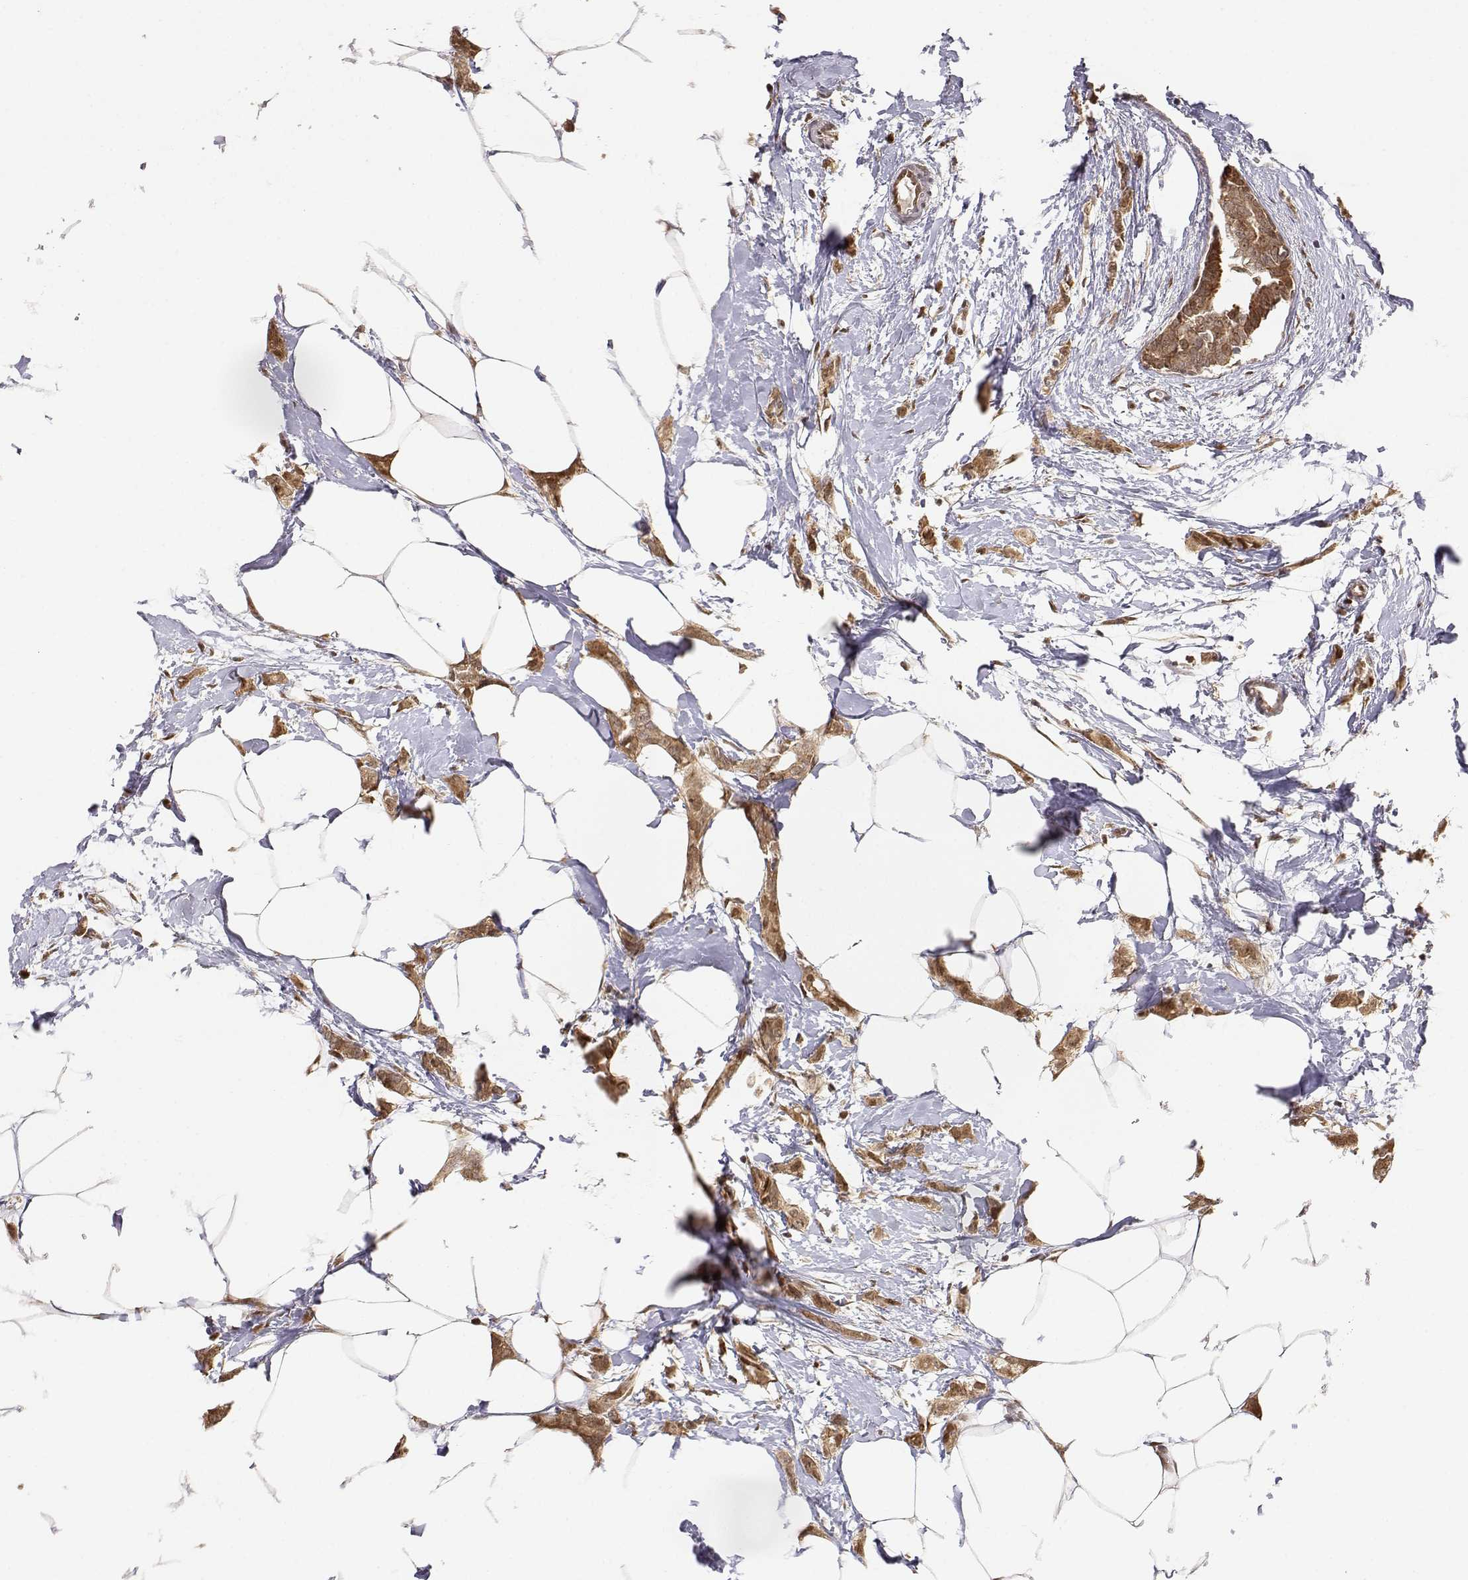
{"staining": {"intensity": "moderate", "quantity": ">75%", "location": "cytoplasmic/membranous,nuclear"}, "tissue": "breast cancer", "cell_type": "Tumor cells", "image_type": "cancer", "snomed": [{"axis": "morphology", "description": "Duct carcinoma"}, {"axis": "topography", "description": "Breast"}], "caption": "IHC of human breast cancer reveals medium levels of moderate cytoplasmic/membranous and nuclear expression in approximately >75% of tumor cells. The staining was performed using DAB to visualize the protein expression in brown, while the nuclei were stained in blue with hematoxylin (Magnification: 20x).", "gene": "BRCA1", "patient": {"sex": "female", "age": 40}}